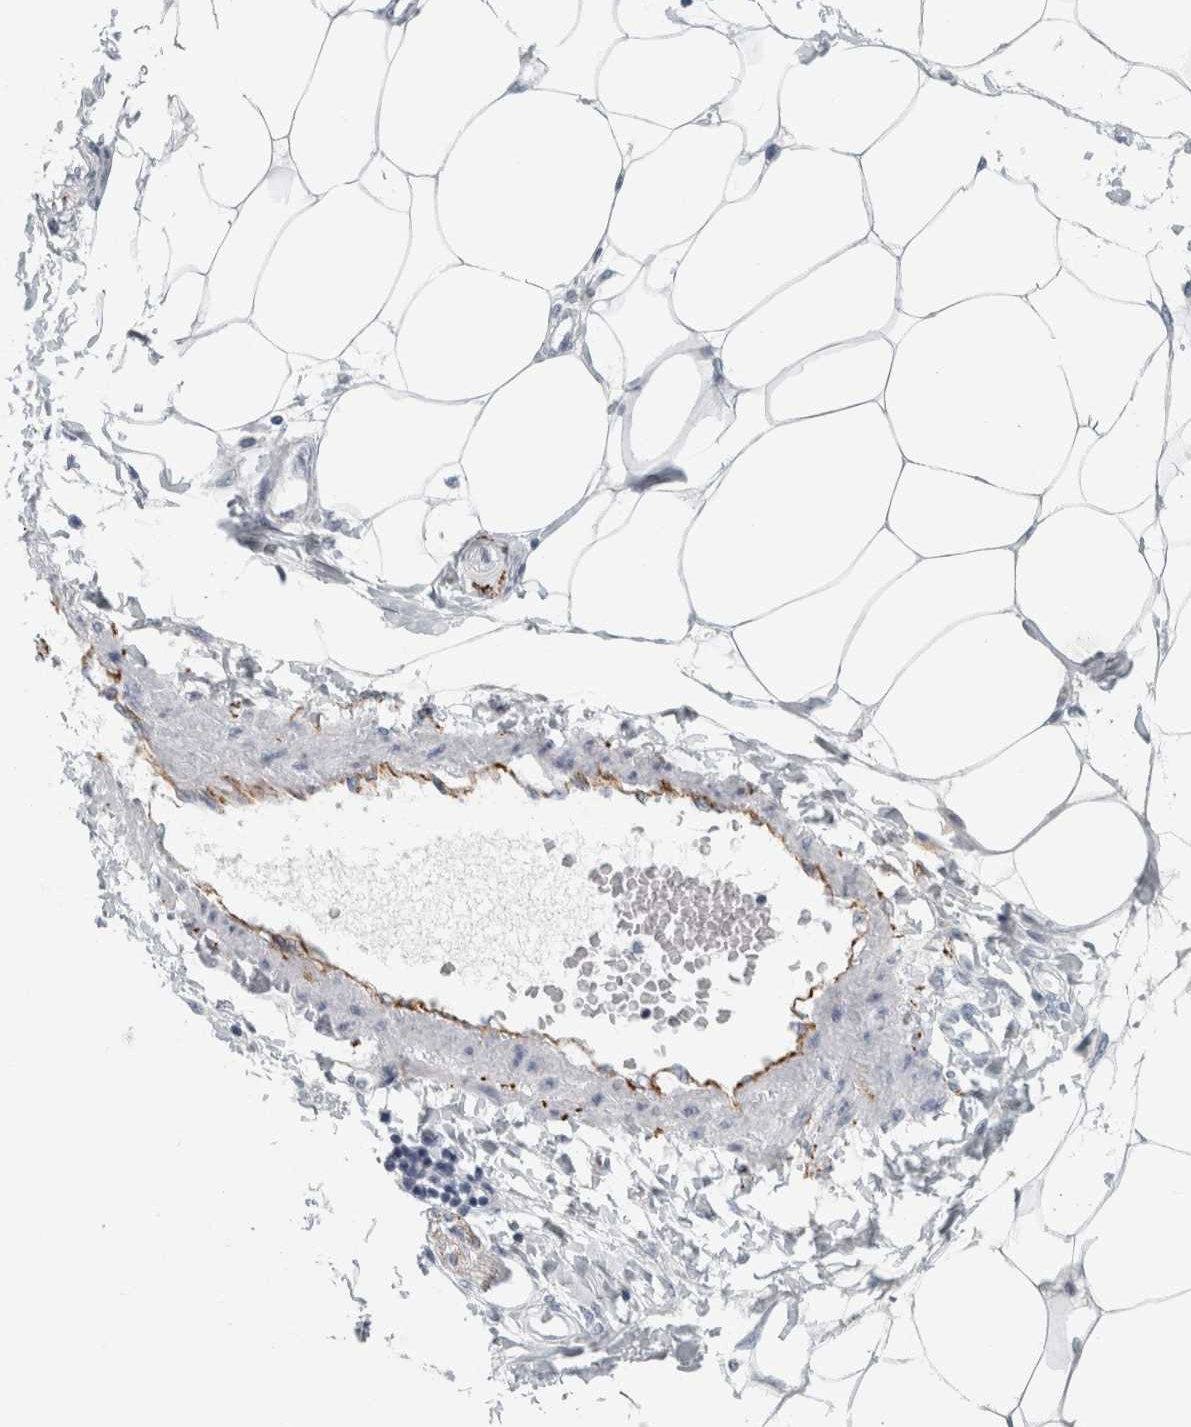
{"staining": {"intensity": "negative", "quantity": "none", "location": "none"}, "tissue": "adipose tissue", "cell_type": "Adipocytes", "image_type": "normal", "snomed": [{"axis": "morphology", "description": "Normal tissue, NOS"}, {"axis": "morphology", "description": "Adenocarcinoma, NOS"}, {"axis": "topography", "description": "Colon"}, {"axis": "topography", "description": "Peripheral nerve tissue"}], "caption": "There is no significant staining in adipocytes of adipose tissue. (Immunohistochemistry, brightfield microscopy, high magnification).", "gene": "CPE", "patient": {"sex": "male", "age": 14}}